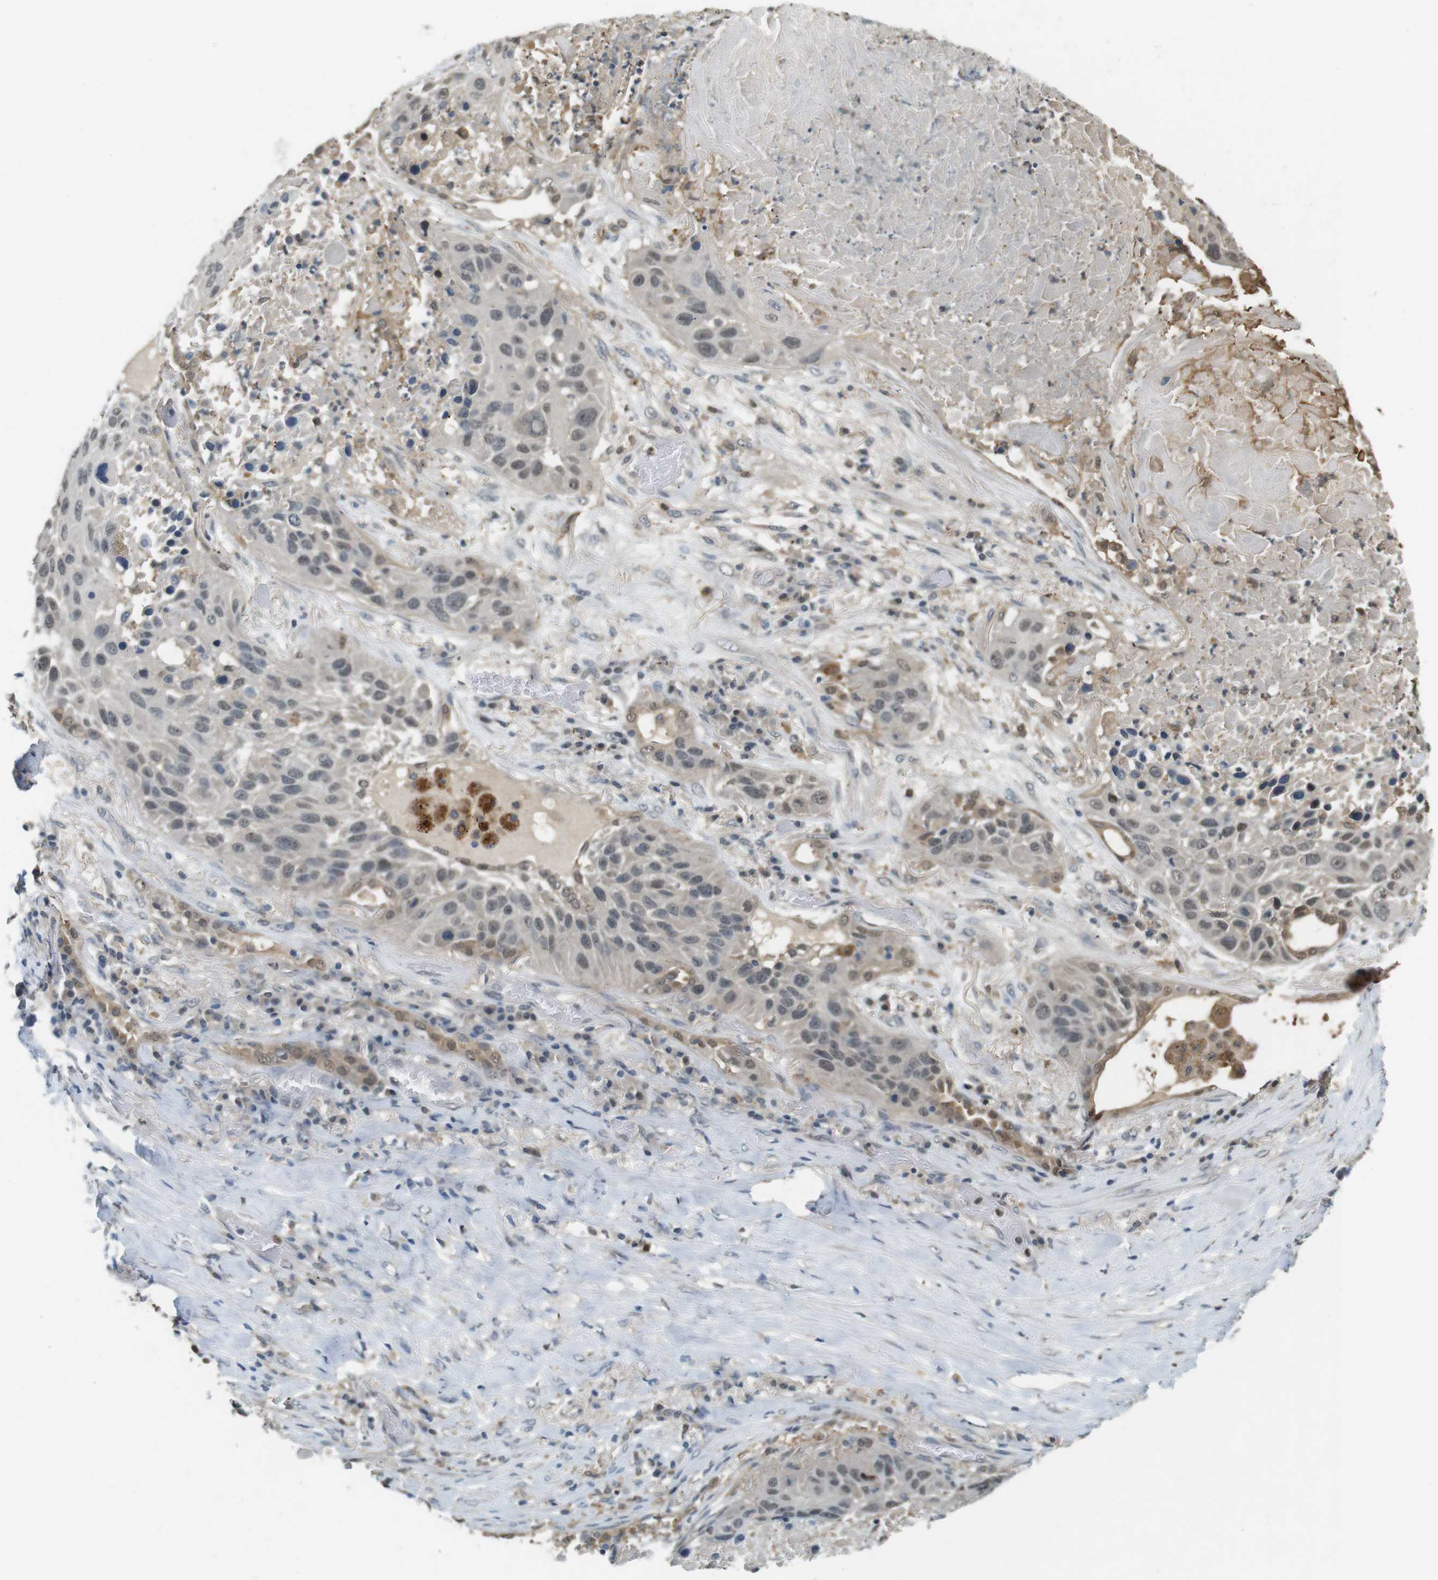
{"staining": {"intensity": "weak", "quantity": "25%-75%", "location": "nuclear"}, "tissue": "lung cancer", "cell_type": "Tumor cells", "image_type": "cancer", "snomed": [{"axis": "morphology", "description": "Squamous cell carcinoma, NOS"}, {"axis": "topography", "description": "Lung"}], "caption": "The micrograph displays immunohistochemical staining of lung cancer. There is weak nuclear expression is appreciated in about 25%-75% of tumor cells. (Stains: DAB (3,3'-diaminobenzidine) in brown, nuclei in blue, Microscopy: brightfield microscopy at high magnification).", "gene": "CDK14", "patient": {"sex": "male", "age": 57}}